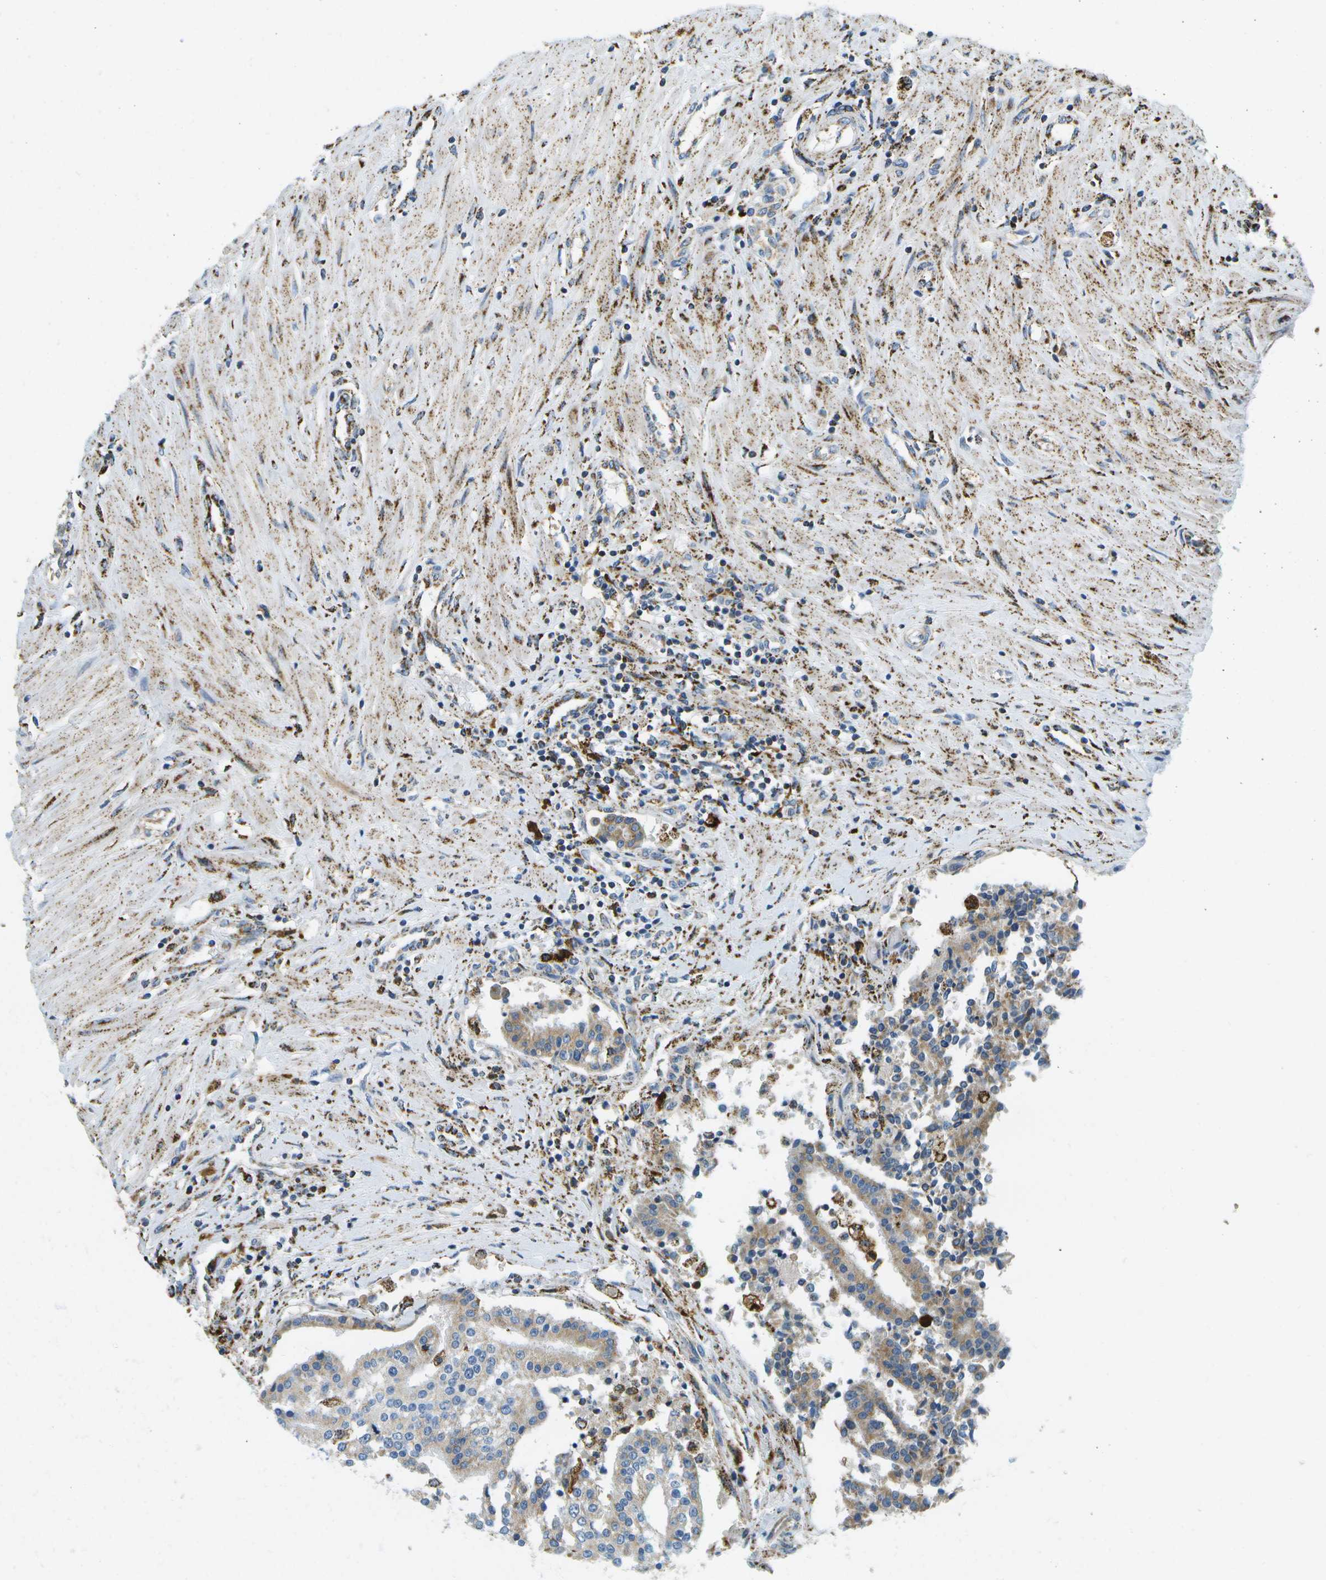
{"staining": {"intensity": "moderate", "quantity": "25%-75%", "location": "cytoplasmic/membranous"}, "tissue": "seminal vesicle", "cell_type": "Glandular cells", "image_type": "normal", "snomed": [{"axis": "morphology", "description": "Normal tissue, NOS"}, {"axis": "morphology", "description": "Adenocarcinoma, High grade"}, {"axis": "topography", "description": "Prostate"}, {"axis": "topography", "description": "Seminal veicle"}], "caption": "The histopathology image demonstrates a brown stain indicating the presence of a protein in the cytoplasmic/membranous of glandular cells in seminal vesicle. The staining was performed using DAB, with brown indicating positive protein expression. Nuclei are stained blue with hematoxylin.", "gene": "HLCS", "patient": {"sex": "male", "age": 55}}